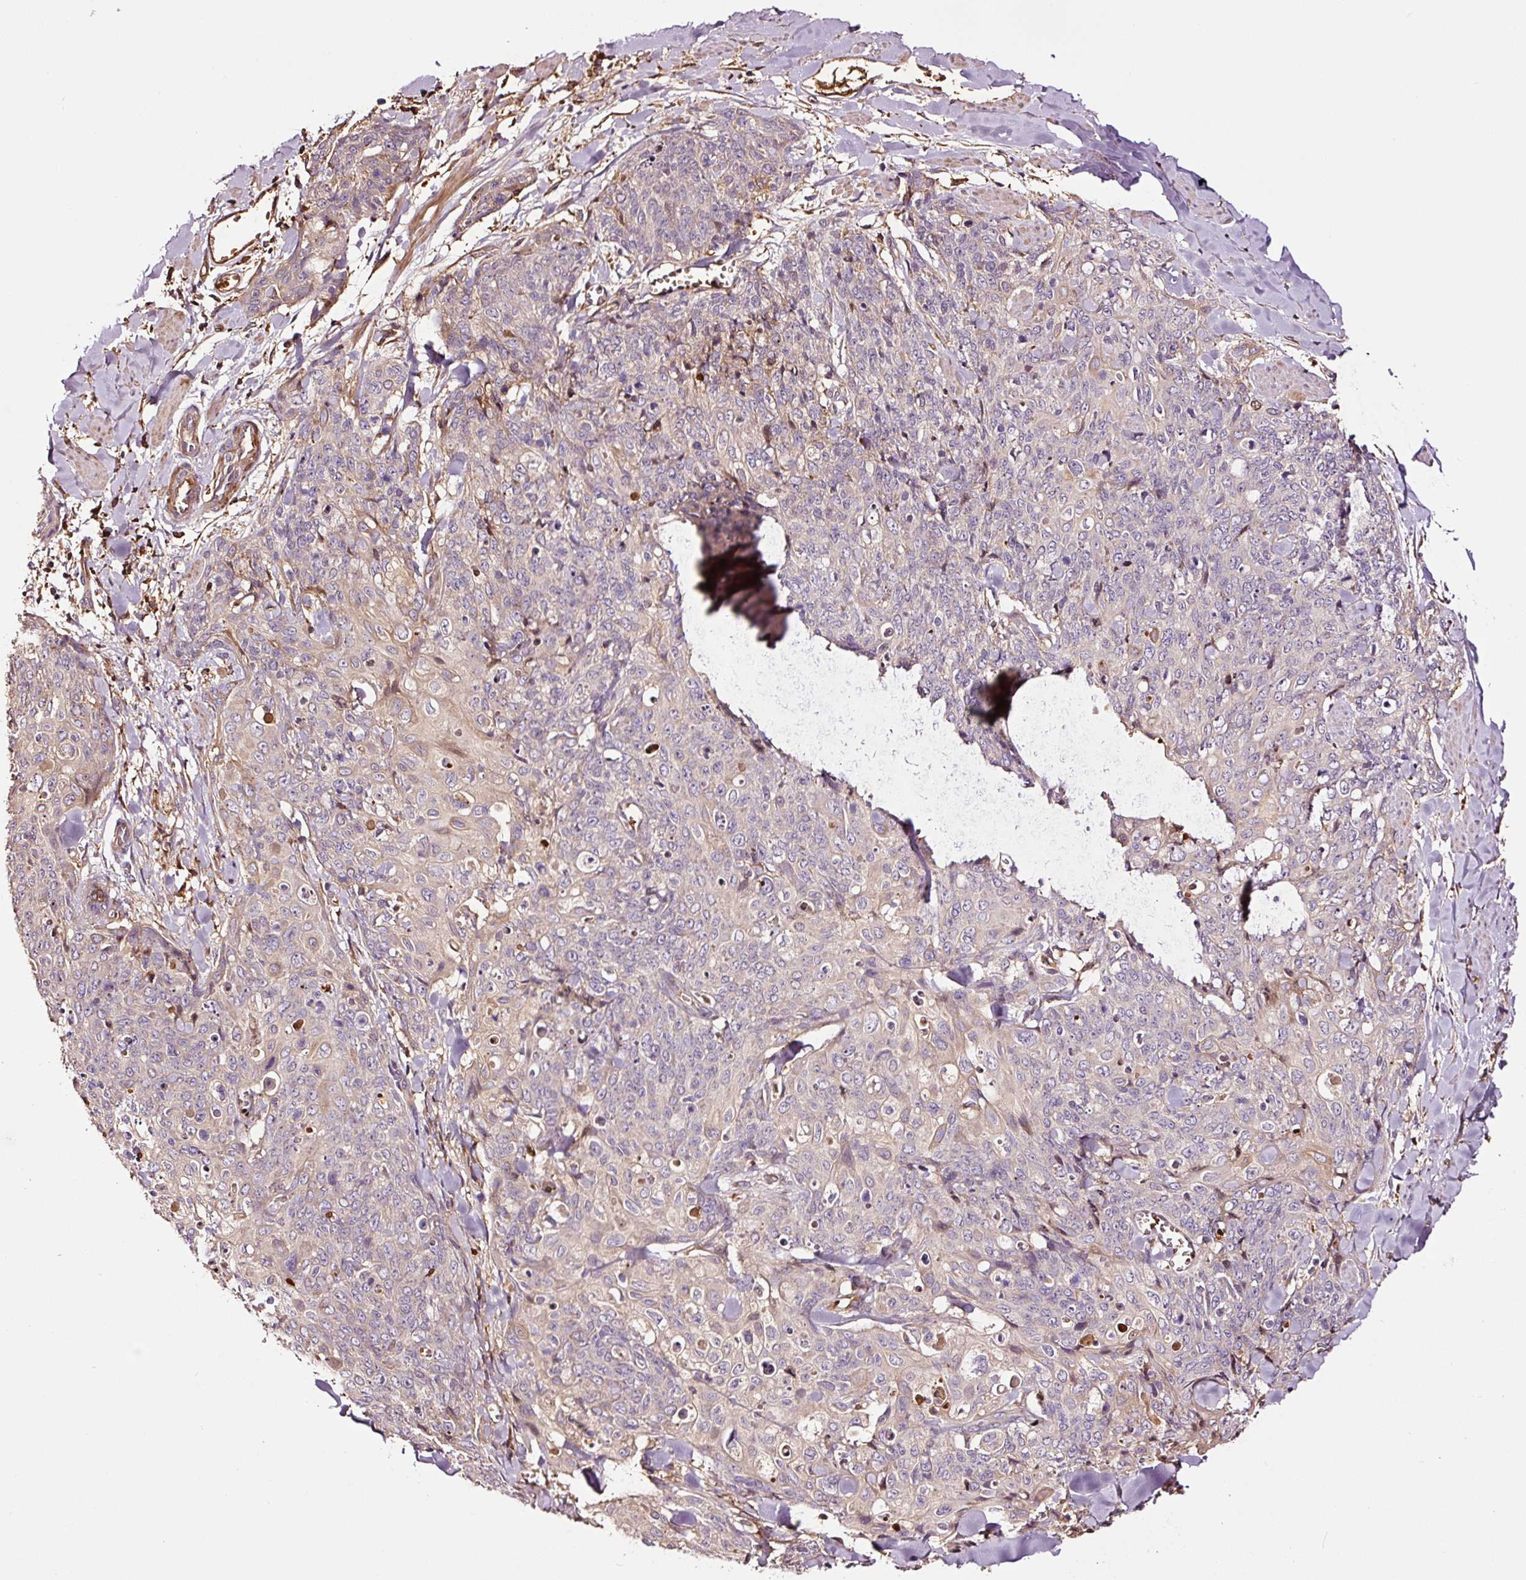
{"staining": {"intensity": "weak", "quantity": "<25%", "location": "cytoplasmic/membranous"}, "tissue": "skin cancer", "cell_type": "Tumor cells", "image_type": "cancer", "snomed": [{"axis": "morphology", "description": "Squamous cell carcinoma, NOS"}, {"axis": "topography", "description": "Skin"}, {"axis": "topography", "description": "Vulva"}], "caption": "A high-resolution image shows immunohistochemistry staining of skin cancer, which displays no significant expression in tumor cells.", "gene": "PGLYRP2", "patient": {"sex": "female", "age": 85}}